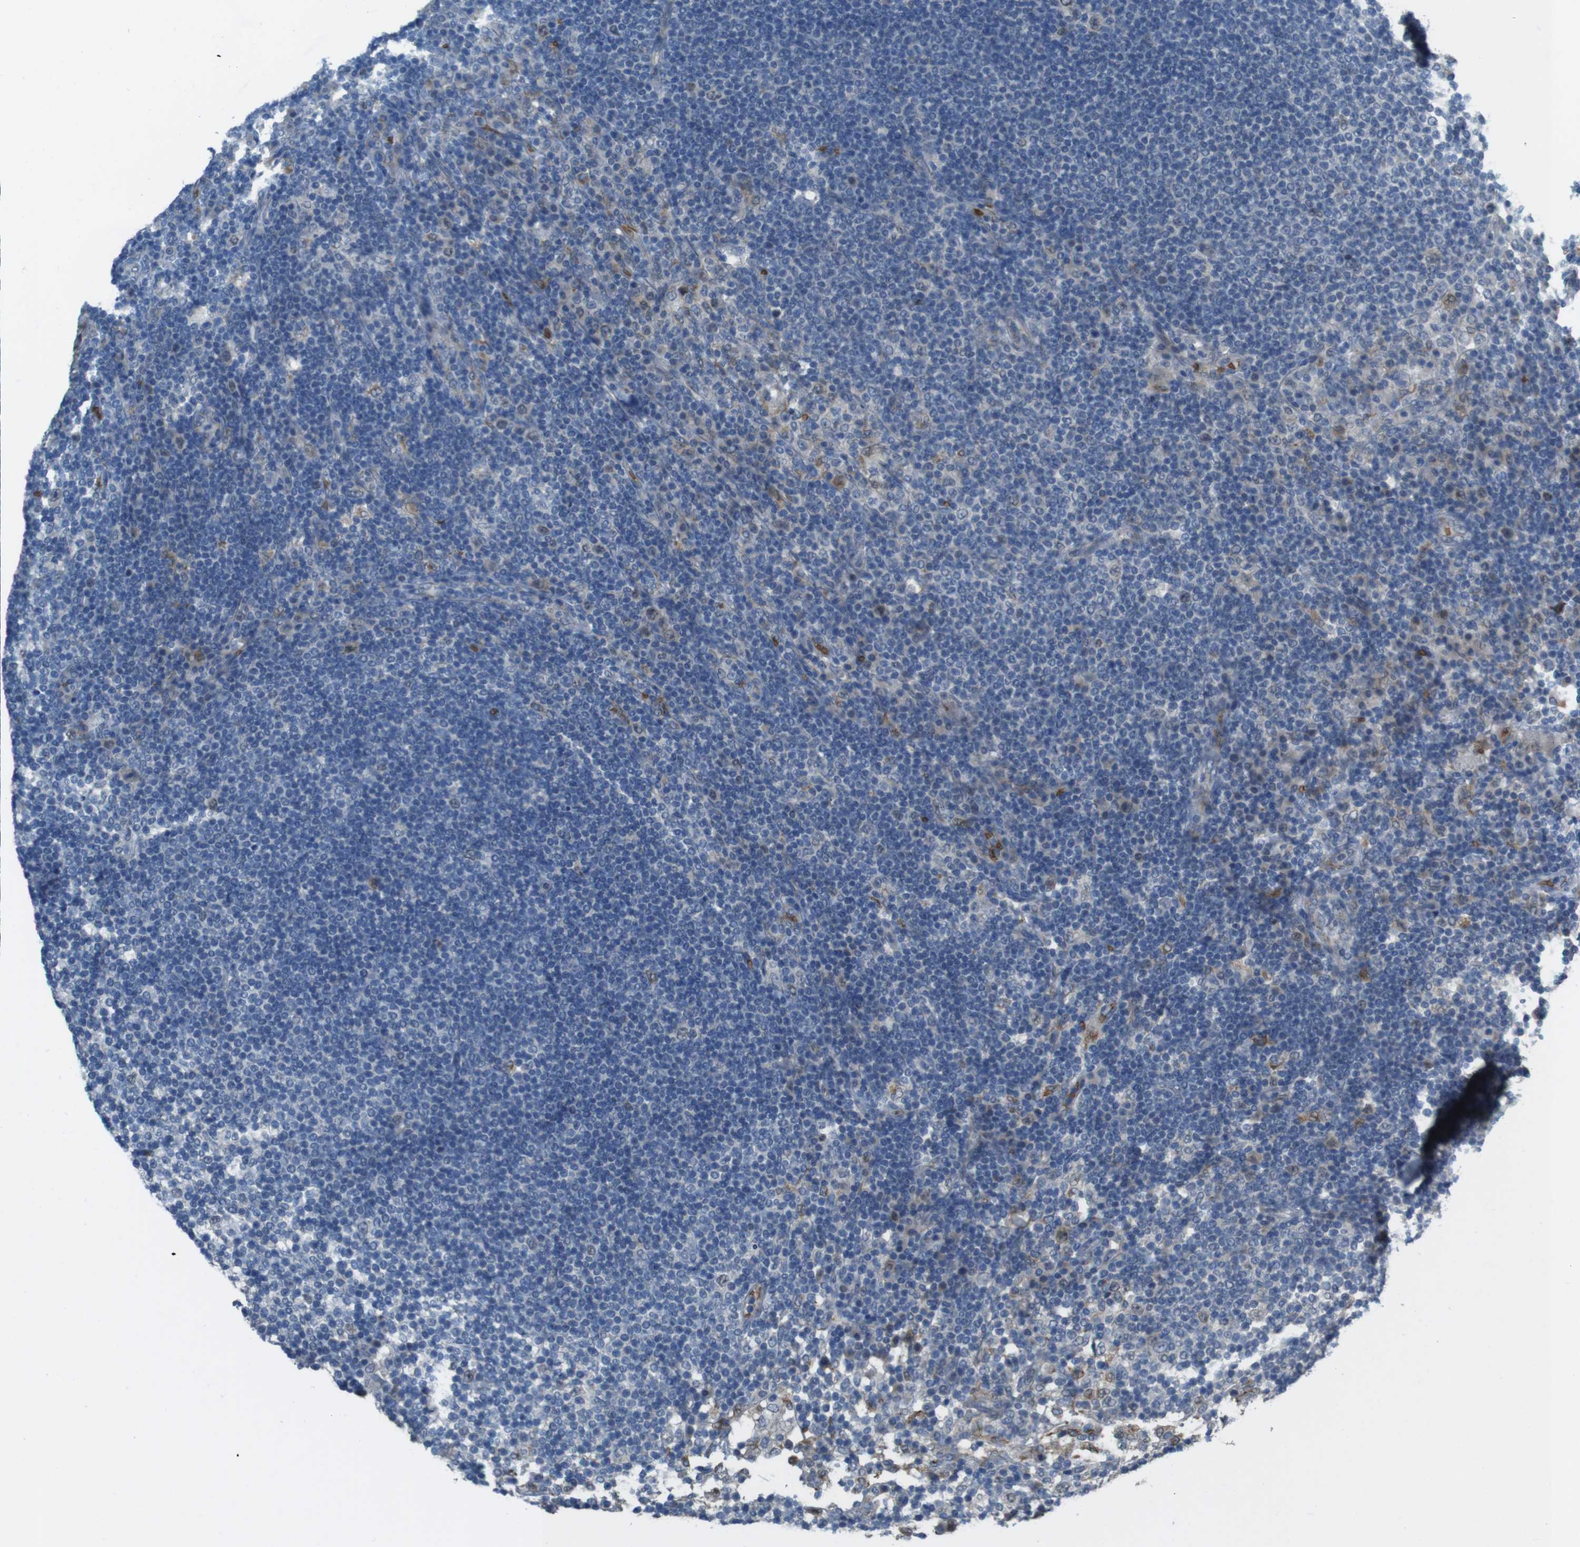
{"staining": {"intensity": "negative", "quantity": "none", "location": "none"}, "tissue": "lymph node", "cell_type": "Germinal center cells", "image_type": "normal", "snomed": [{"axis": "morphology", "description": "Normal tissue, NOS"}, {"axis": "topography", "description": "Lymph node"}], "caption": "Lymph node was stained to show a protein in brown. There is no significant positivity in germinal center cells. Brightfield microscopy of immunohistochemistry stained with DAB (brown) and hematoxylin (blue), captured at high magnification.", "gene": "GYPA", "patient": {"sex": "female", "age": 53}}